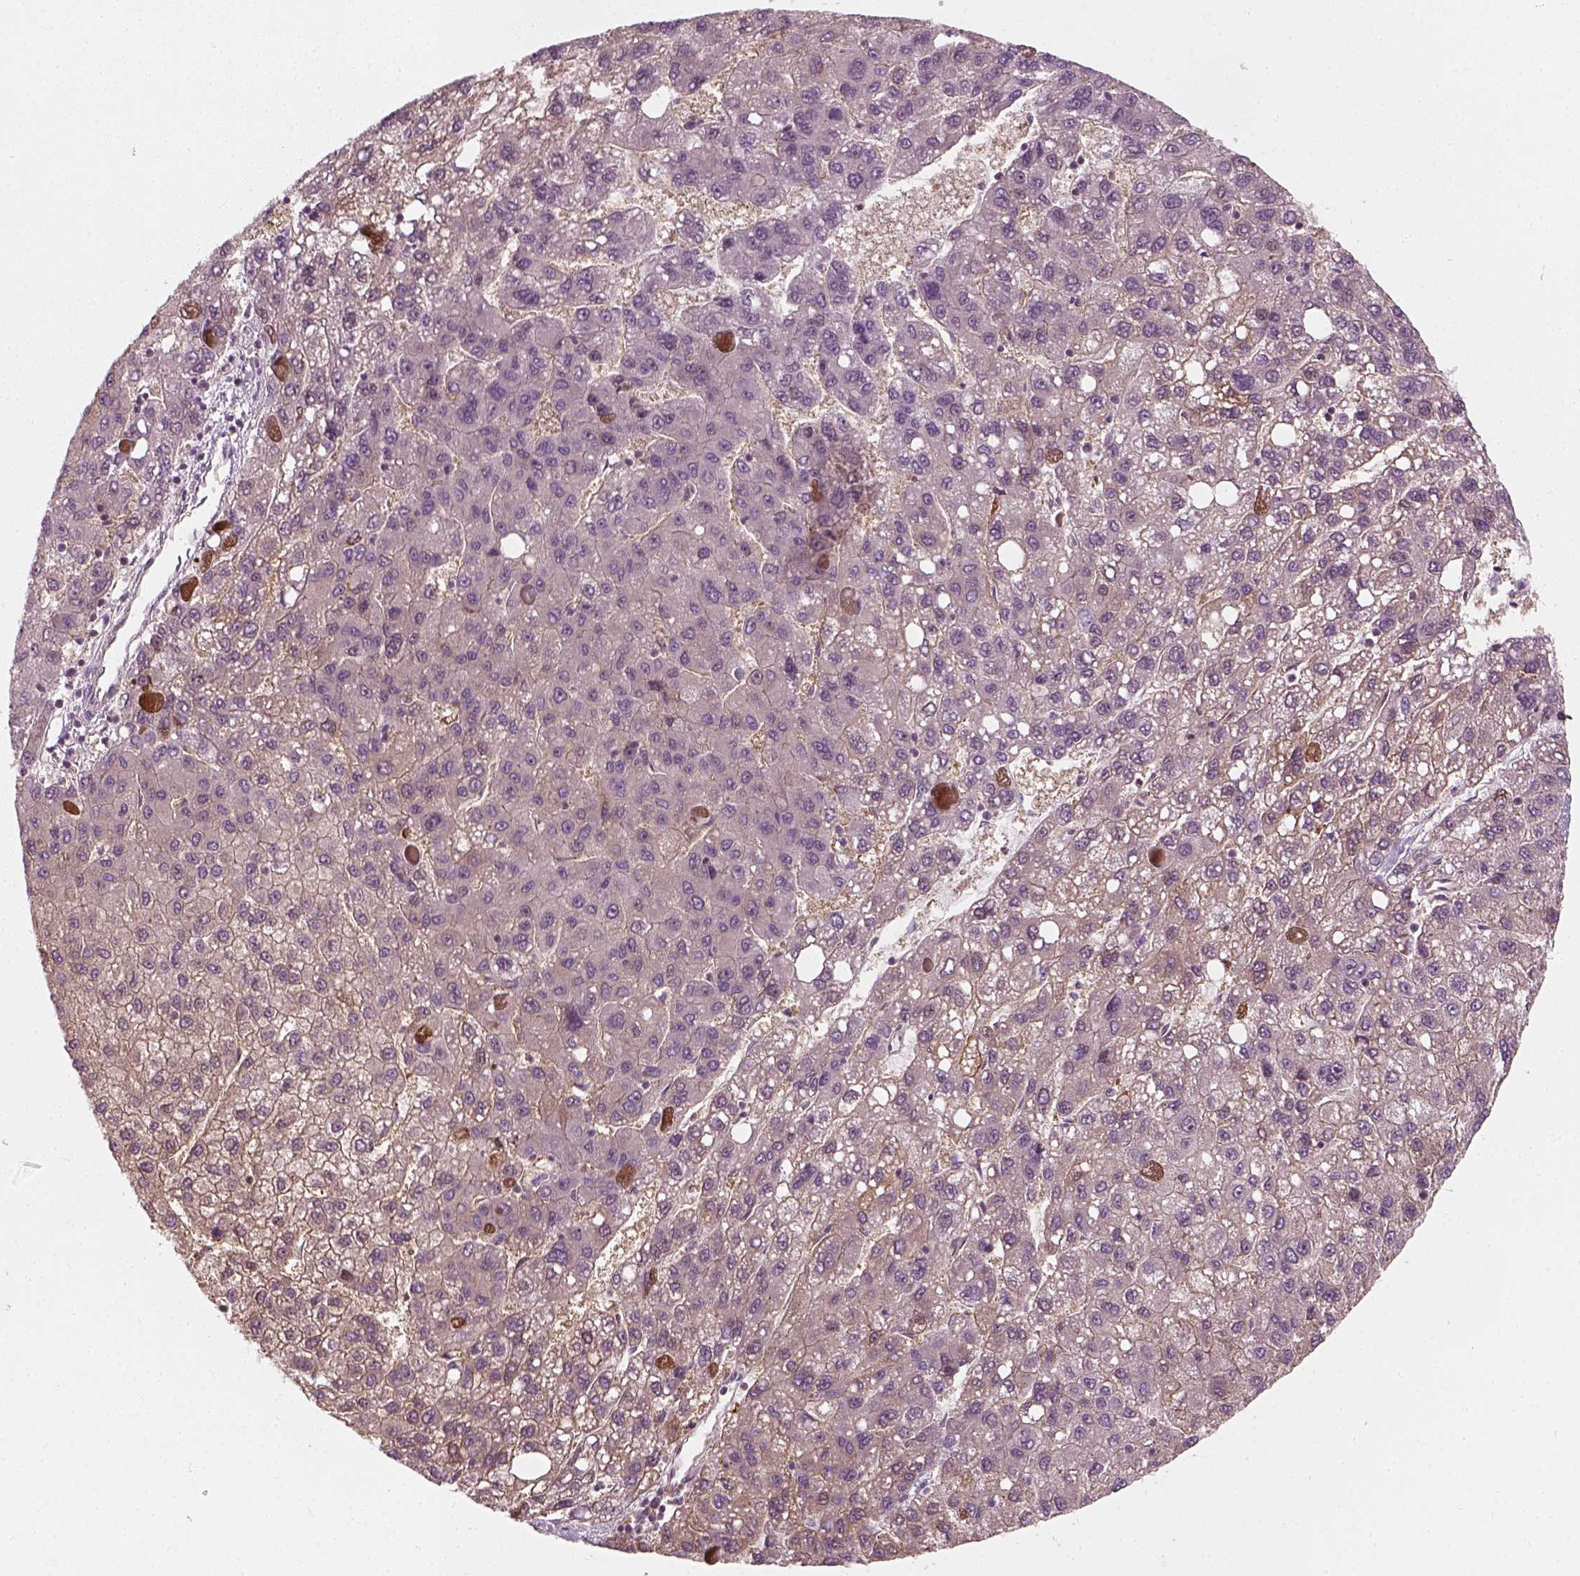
{"staining": {"intensity": "negative", "quantity": "none", "location": "none"}, "tissue": "liver cancer", "cell_type": "Tumor cells", "image_type": "cancer", "snomed": [{"axis": "morphology", "description": "Carcinoma, Hepatocellular, NOS"}, {"axis": "topography", "description": "Liver"}], "caption": "Tumor cells show no significant expression in liver cancer (hepatocellular carcinoma).", "gene": "DNASE1L1", "patient": {"sex": "female", "age": 82}}